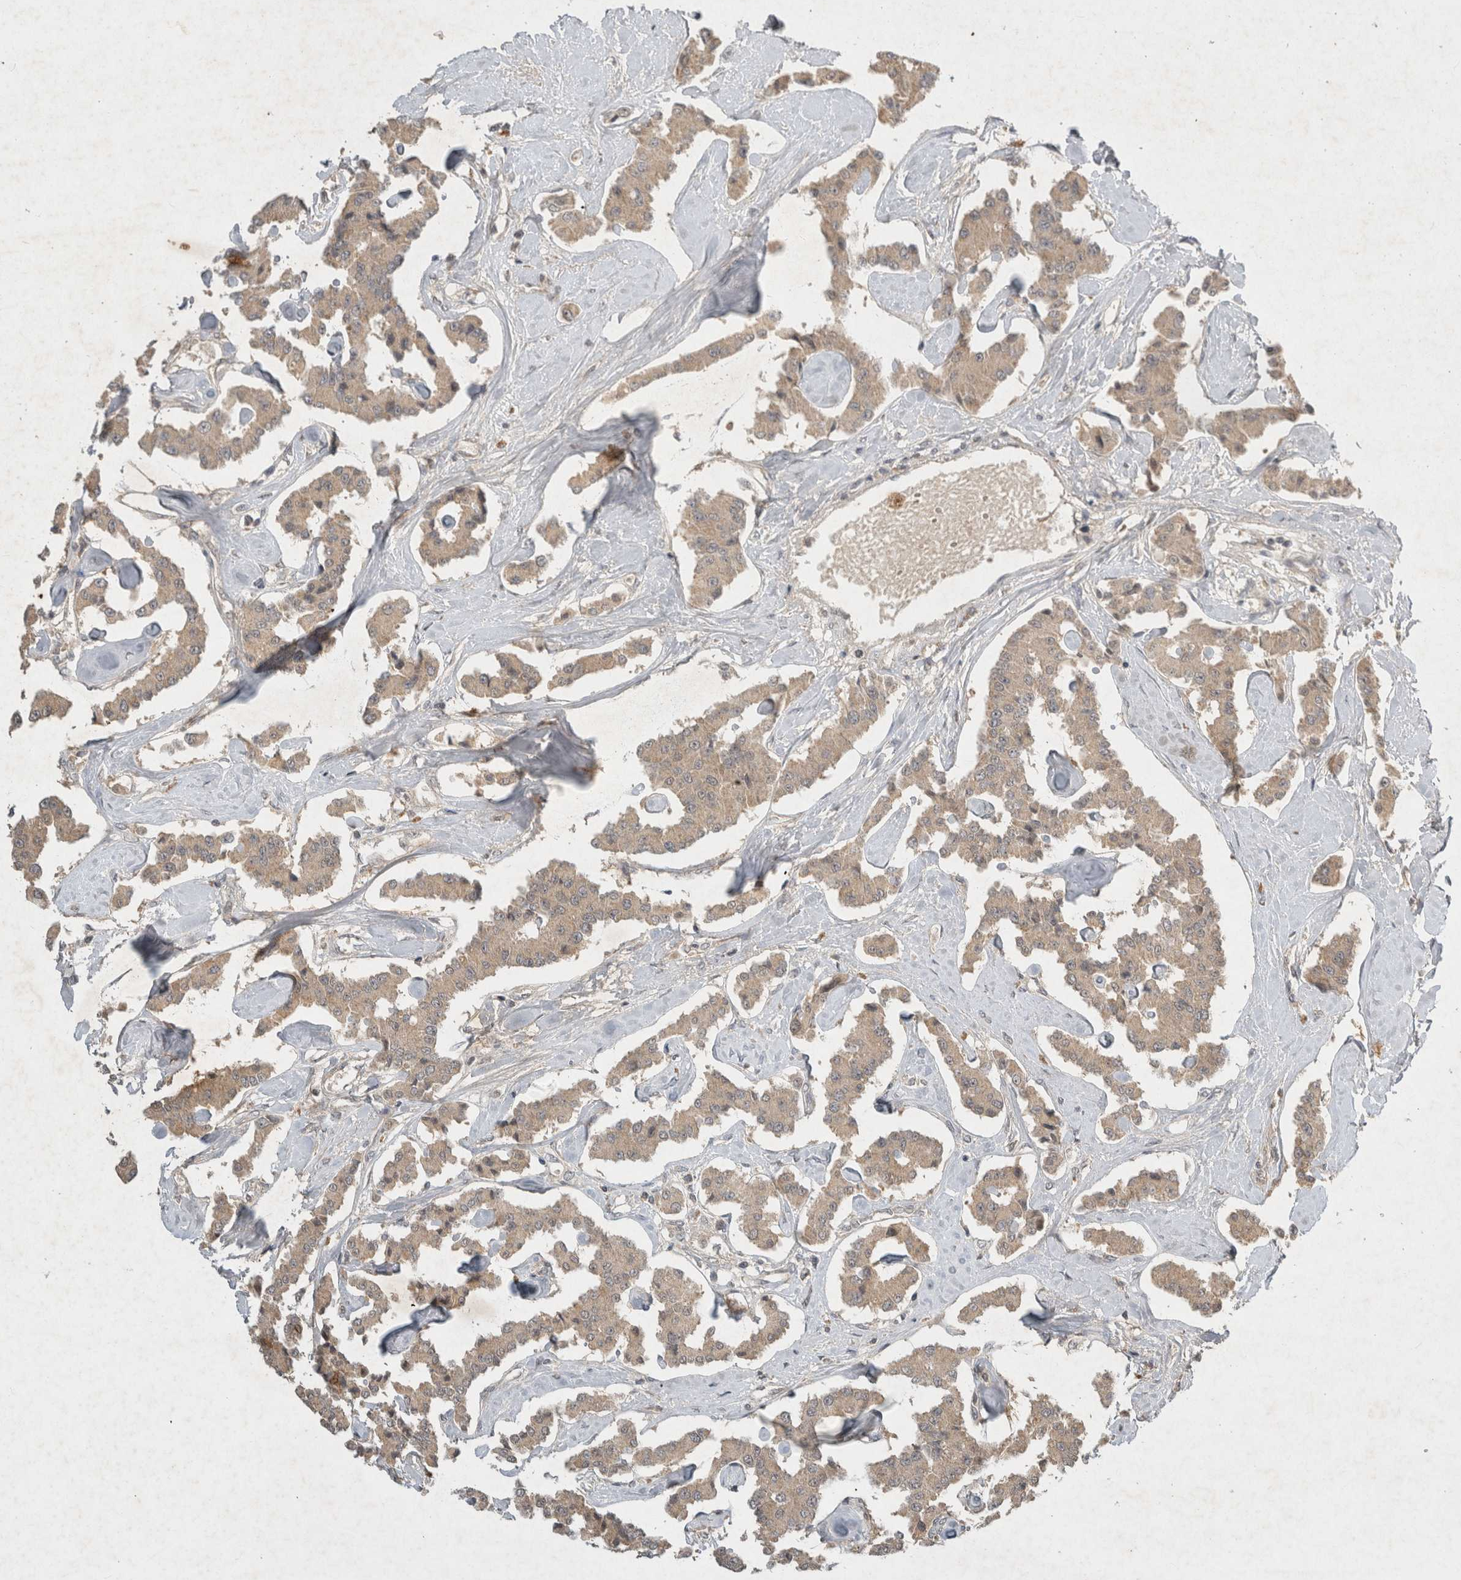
{"staining": {"intensity": "weak", "quantity": ">75%", "location": "cytoplasmic/membranous"}, "tissue": "carcinoid", "cell_type": "Tumor cells", "image_type": "cancer", "snomed": [{"axis": "morphology", "description": "Carcinoid, malignant, NOS"}, {"axis": "topography", "description": "Pancreas"}], "caption": "Immunohistochemical staining of carcinoid exhibits low levels of weak cytoplasmic/membranous positivity in approximately >75% of tumor cells.", "gene": "LOXL2", "patient": {"sex": "male", "age": 41}}